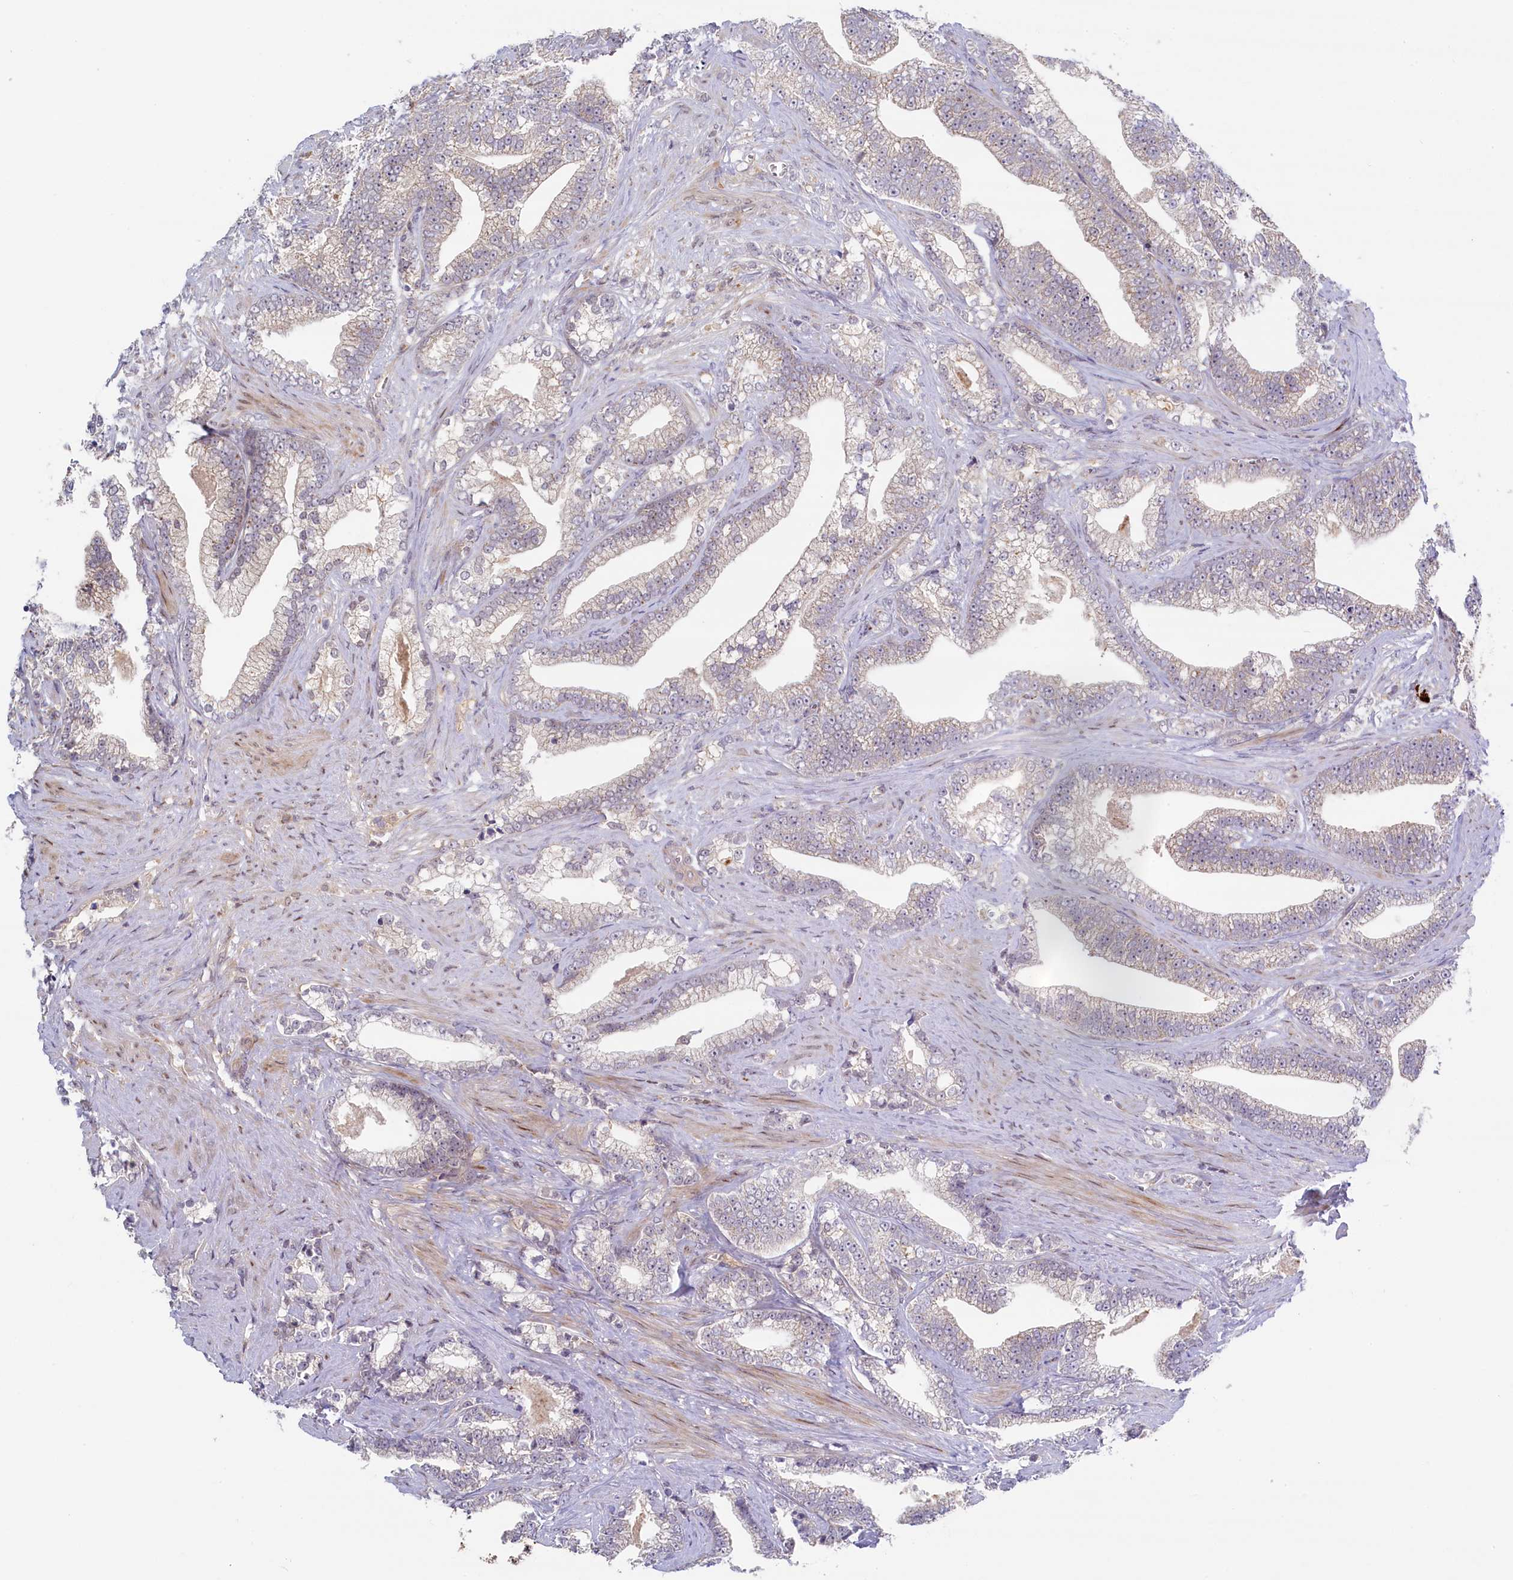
{"staining": {"intensity": "negative", "quantity": "none", "location": "none"}, "tissue": "prostate cancer", "cell_type": "Tumor cells", "image_type": "cancer", "snomed": [{"axis": "morphology", "description": "Adenocarcinoma, High grade"}, {"axis": "topography", "description": "Prostate and seminal vesicle, NOS"}], "caption": "This is an immunohistochemistry (IHC) histopathology image of human prostate cancer (adenocarcinoma (high-grade)). There is no positivity in tumor cells.", "gene": "CCL23", "patient": {"sex": "male", "age": 67}}